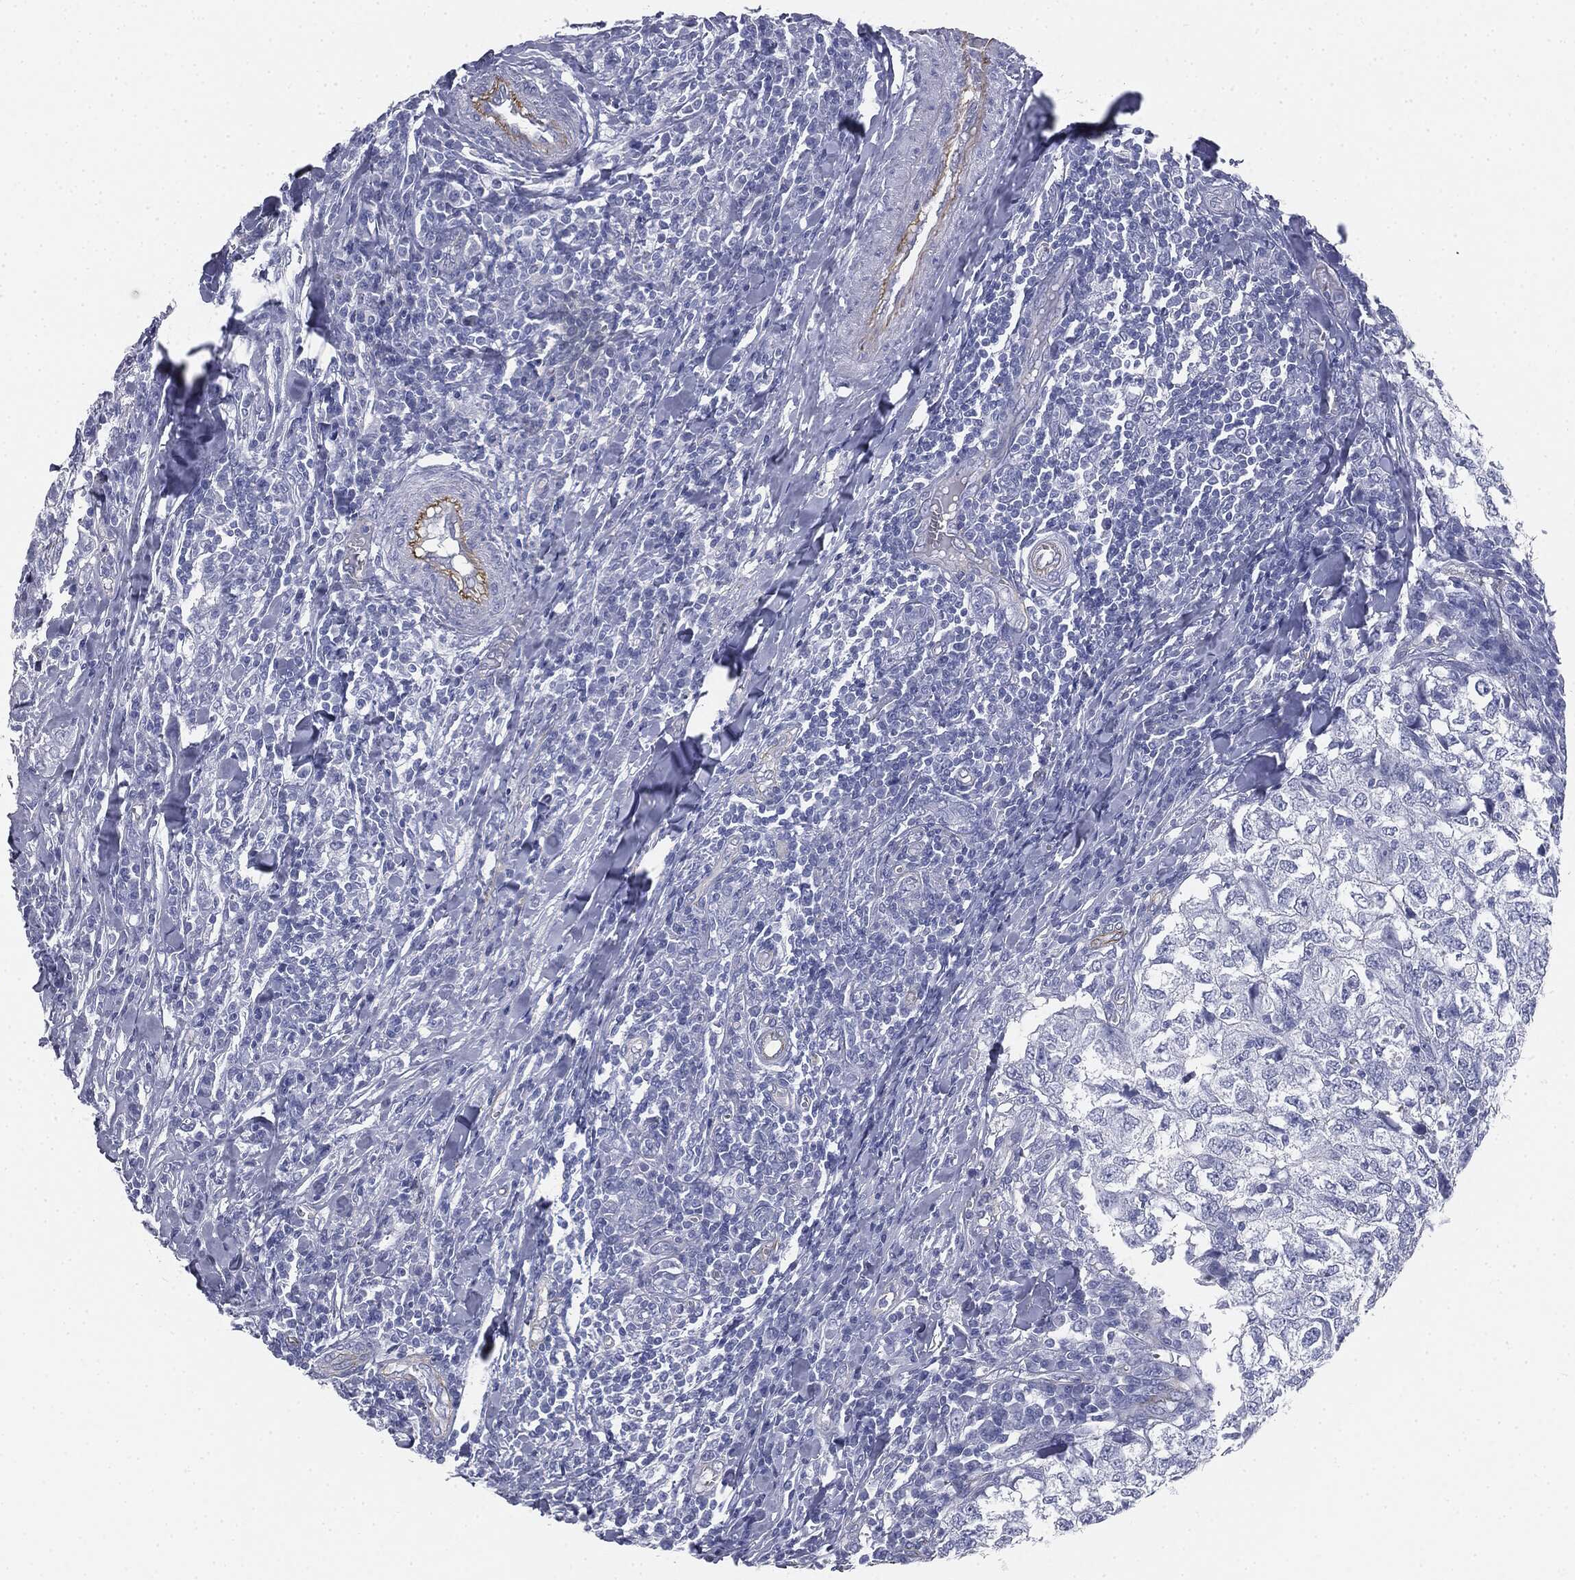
{"staining": {"intensity": "negative", "quantity": "none", "location": "none"}, "tissue": "breast cancer", "cell_type": "Tumor cells", "image_type": "cancer", "snomed": [{"axis": "morphology", "description": "Duct carcinoma"}, {"axis": "topography", "description": "Breast"}], "caption": "Histopathology image shows no significant protein expression in tumor cells of breast cancer.", "gene": "MUC5AC", "patient": {"sex": "female", "age": 30}}